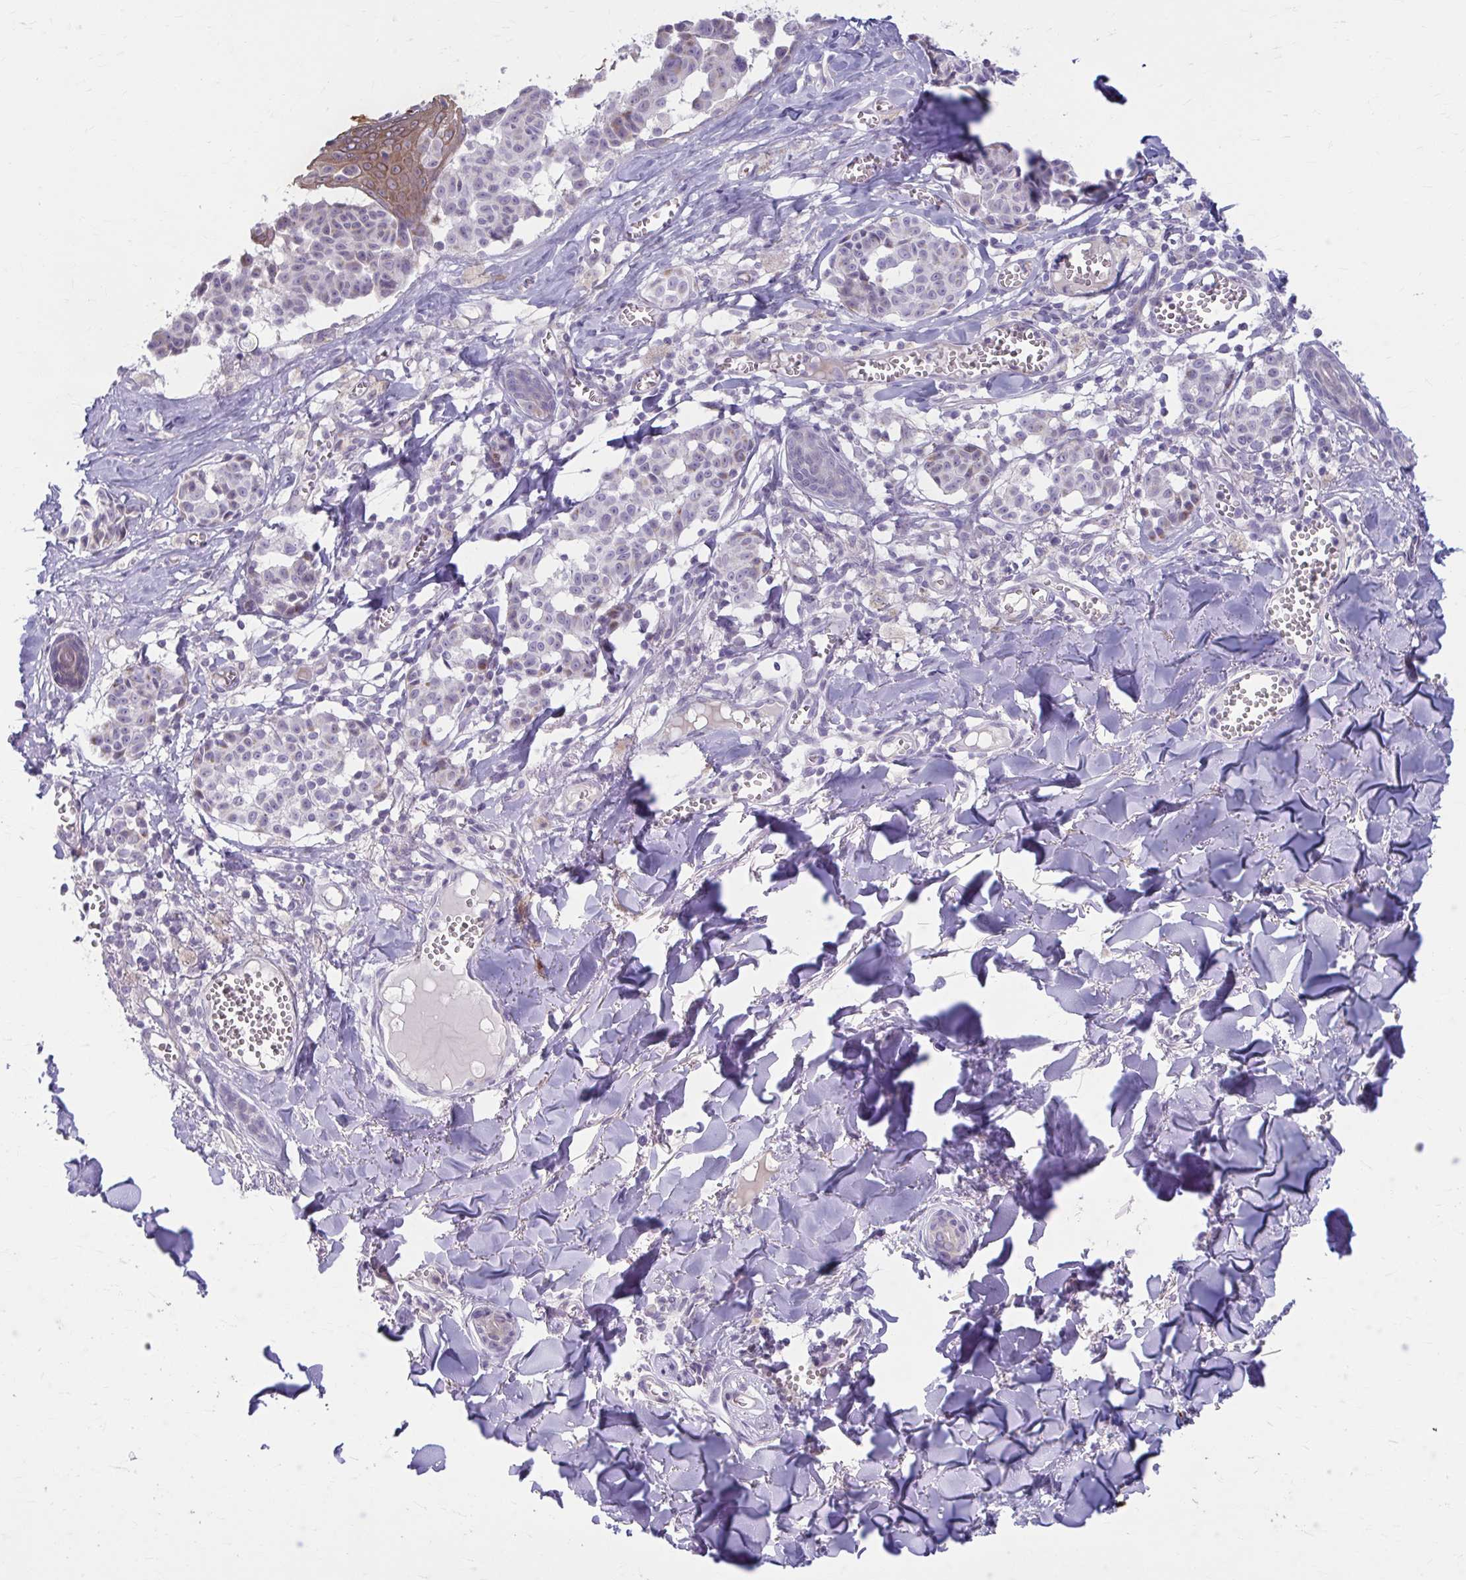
{"staining": {"intensity": "negative", "quantity": "none", "location": "none"}, "tissue": "melanoma", "cell_type": "Tumor cells", "image_type": "cancer", "snomed": [{"axis": "morphology", "description": "Malignant melanoma, NOS"}, {"axis": "topography", "description": "Skin"}], "caption": "This is an IHC histopathology image of human malignant melanoma. There is no staining in tumor cells.", "gene": "MSMO1", "patient": {"sex": "female", "age": 43}}